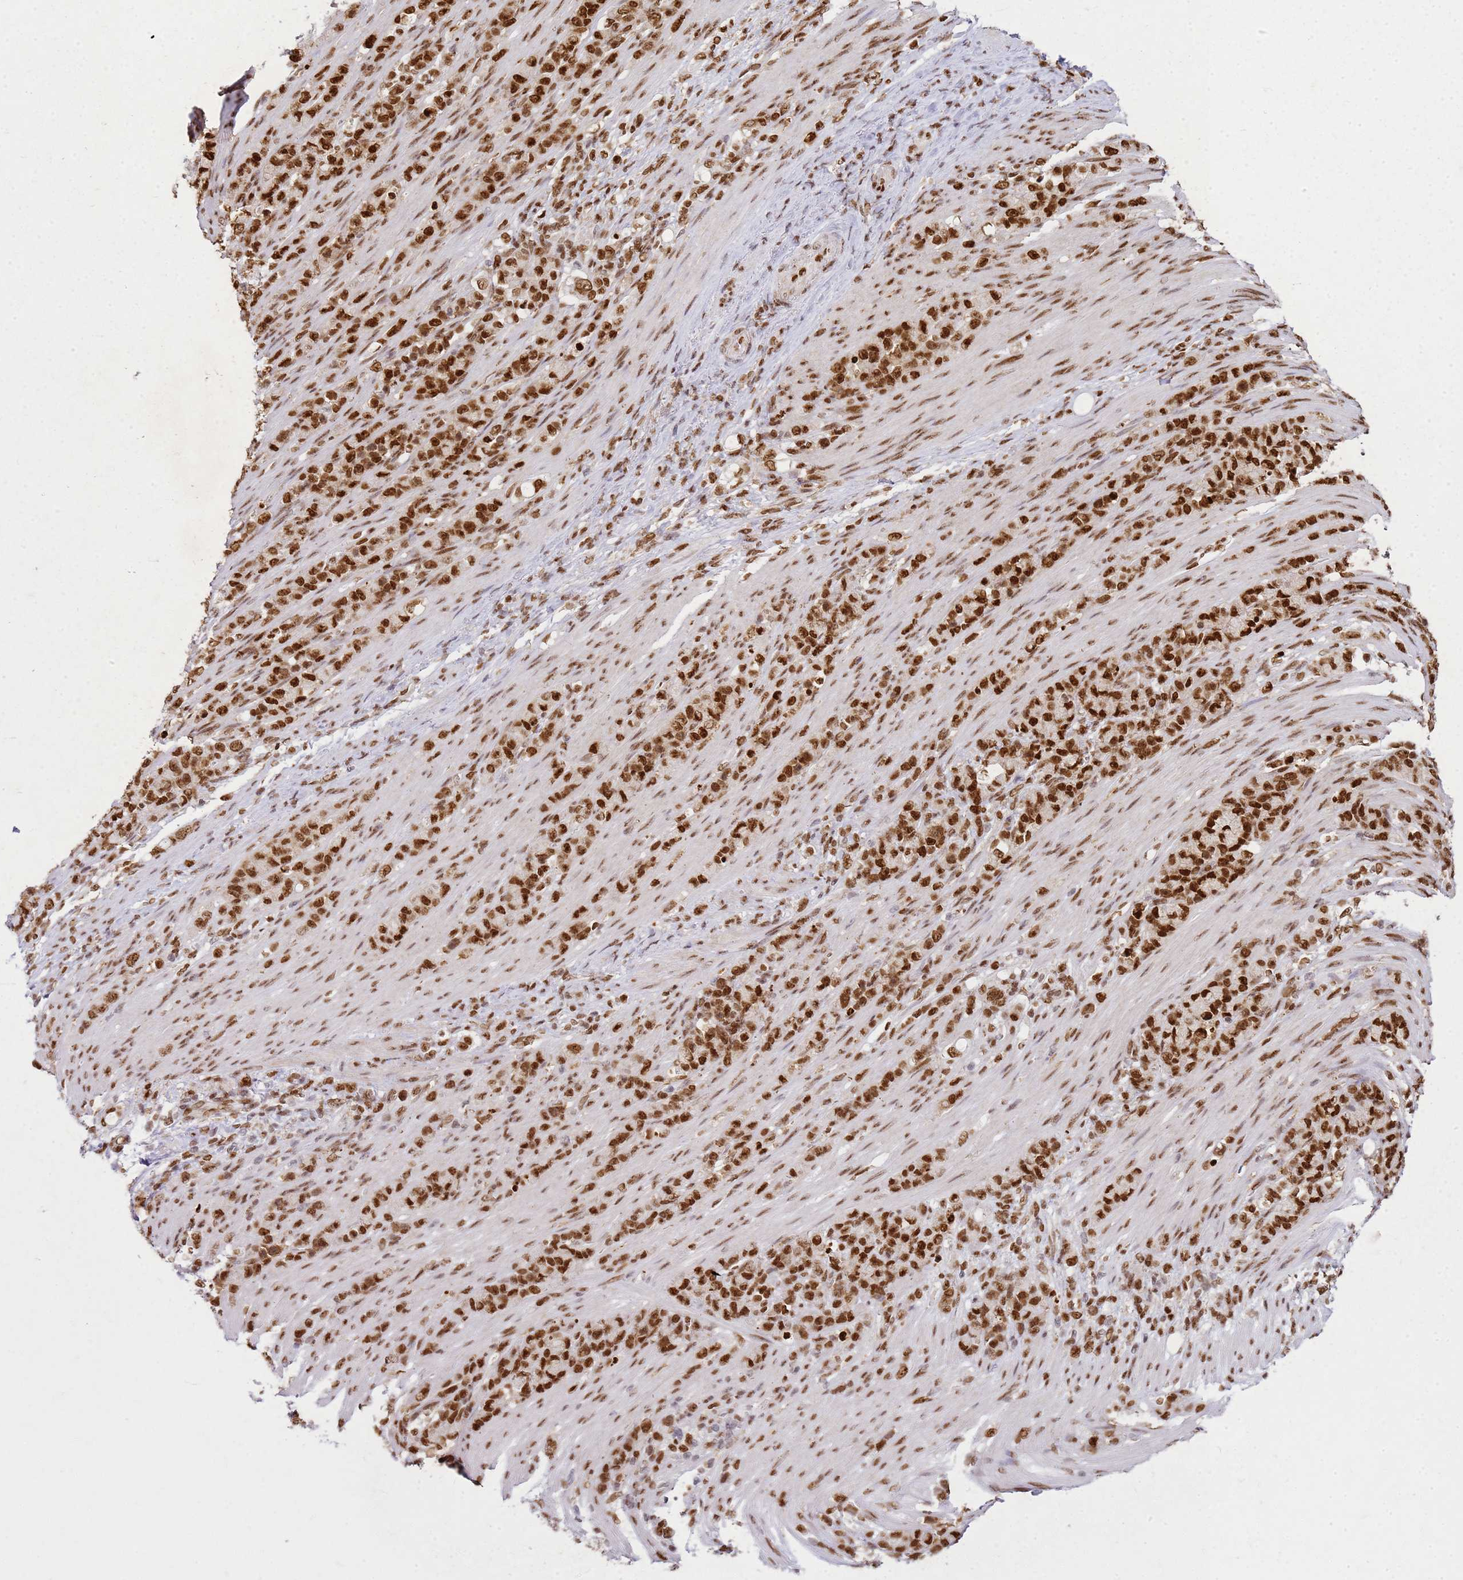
{"staining": {"intensity": "strong", "quantity": ">75%", "location": "nuclear"}, "tissue": "stomach cancer", "cell_type": "Tumor cells", "image_type": "cancer", "snomed": [{"axis": "morphology", "description": "Adenocarcinoma, NOS"}, {"axis": "topography", "description": "Stomach"}], "caption": "Immunohistochemistry (IHC) of stomach cancer exhibits high levels of strong nuclear expression in approximately >75% of tumor cells.", "gene": "APEX1", "patient": {"sex": "female", "age": 79}}